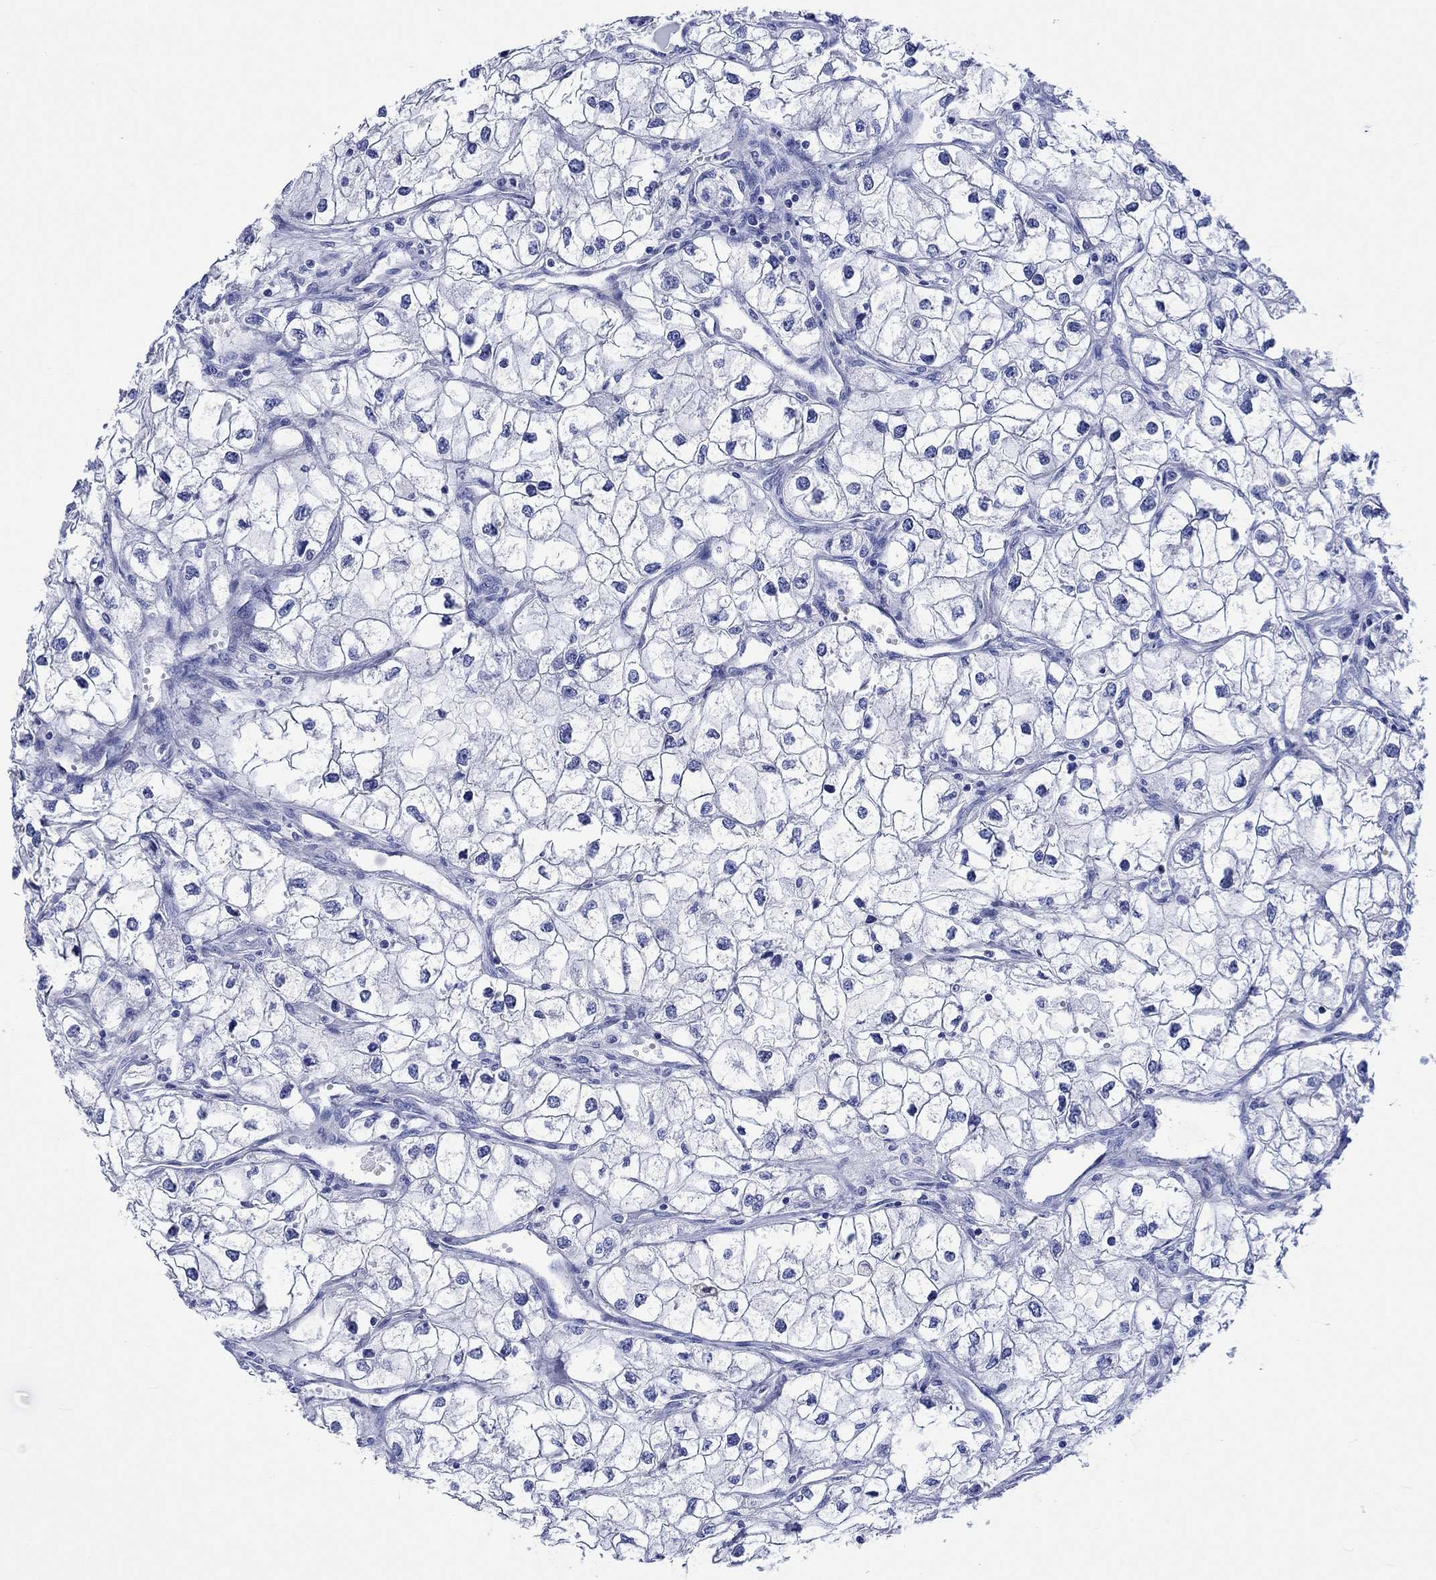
{"staining": {"intensity": "negative", "quantity": "none", "location": "none"}, "tissue": "renal cancer", "cell_type": "Tumor cells", "image_type": "cancer", "snomed": [{"axis": "morphology", "description": "Adenocarcinoma, NOS"}, {"axis": "topography", "description": "Kidney"}], "caption": "Immunohistochemical staining of renal cancer (adenocarcinoma) exhibits no significant staining in tumor cells.", "gene": "HARBI1", "patient": {"sex": "male", "age": 59}}